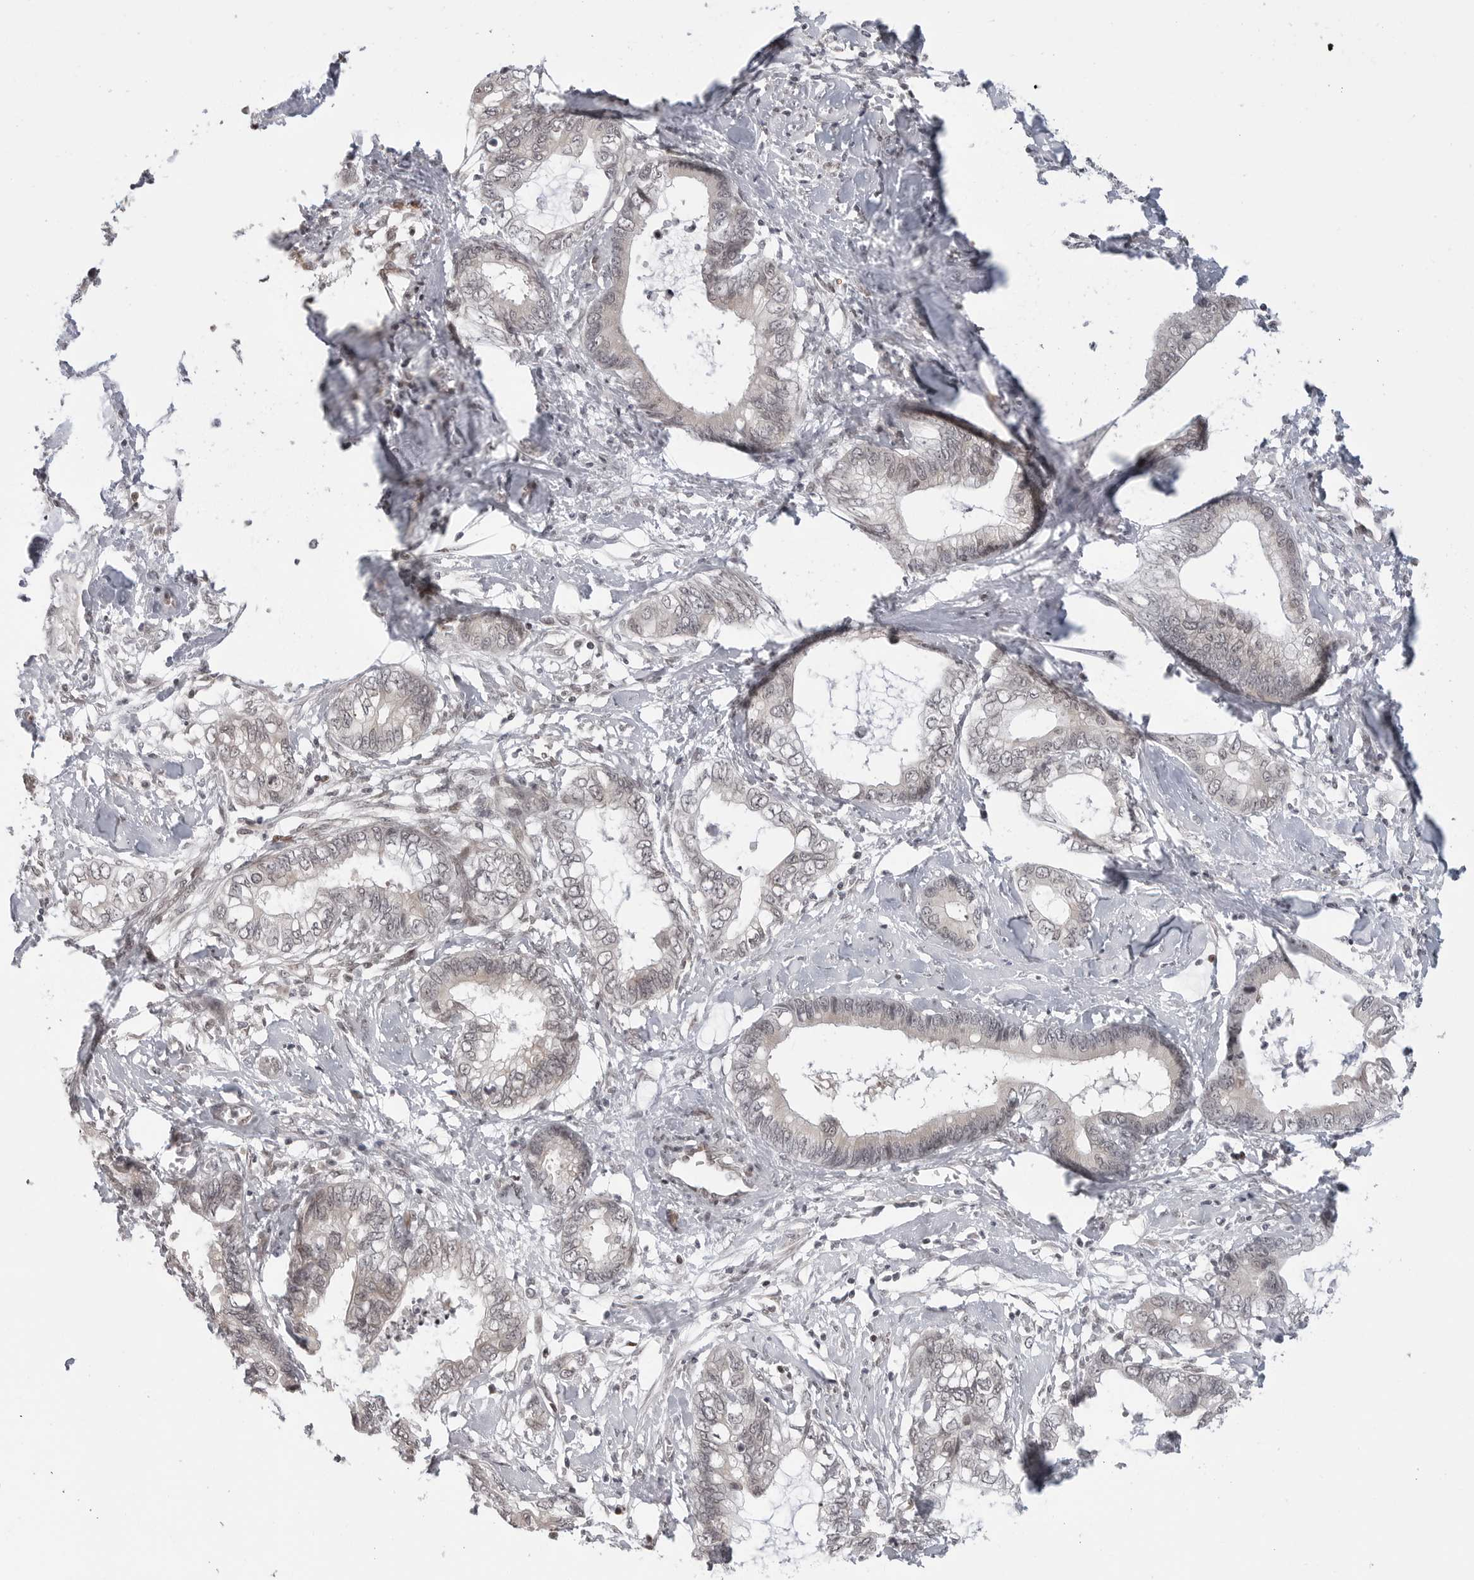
{"staining": {"intensity": "negative", "quantity": "none", "location": "none"}, "tissue": "cervical cancer", "cell_type": "Tumor cells", "image_type": "cancer", "snomed": [{"axis": "morphology", "description": "Adenocarcinoma, NOS"}, {"axis": "topography", "description": "Cervix"}], "caption": "High power microscopy micrograph of an IHC micrograph of cervical cancer, revealing no significant staining in tumor cells.", "gene": "C8orf33", "patient": {"sex": "female", "age": 44}}